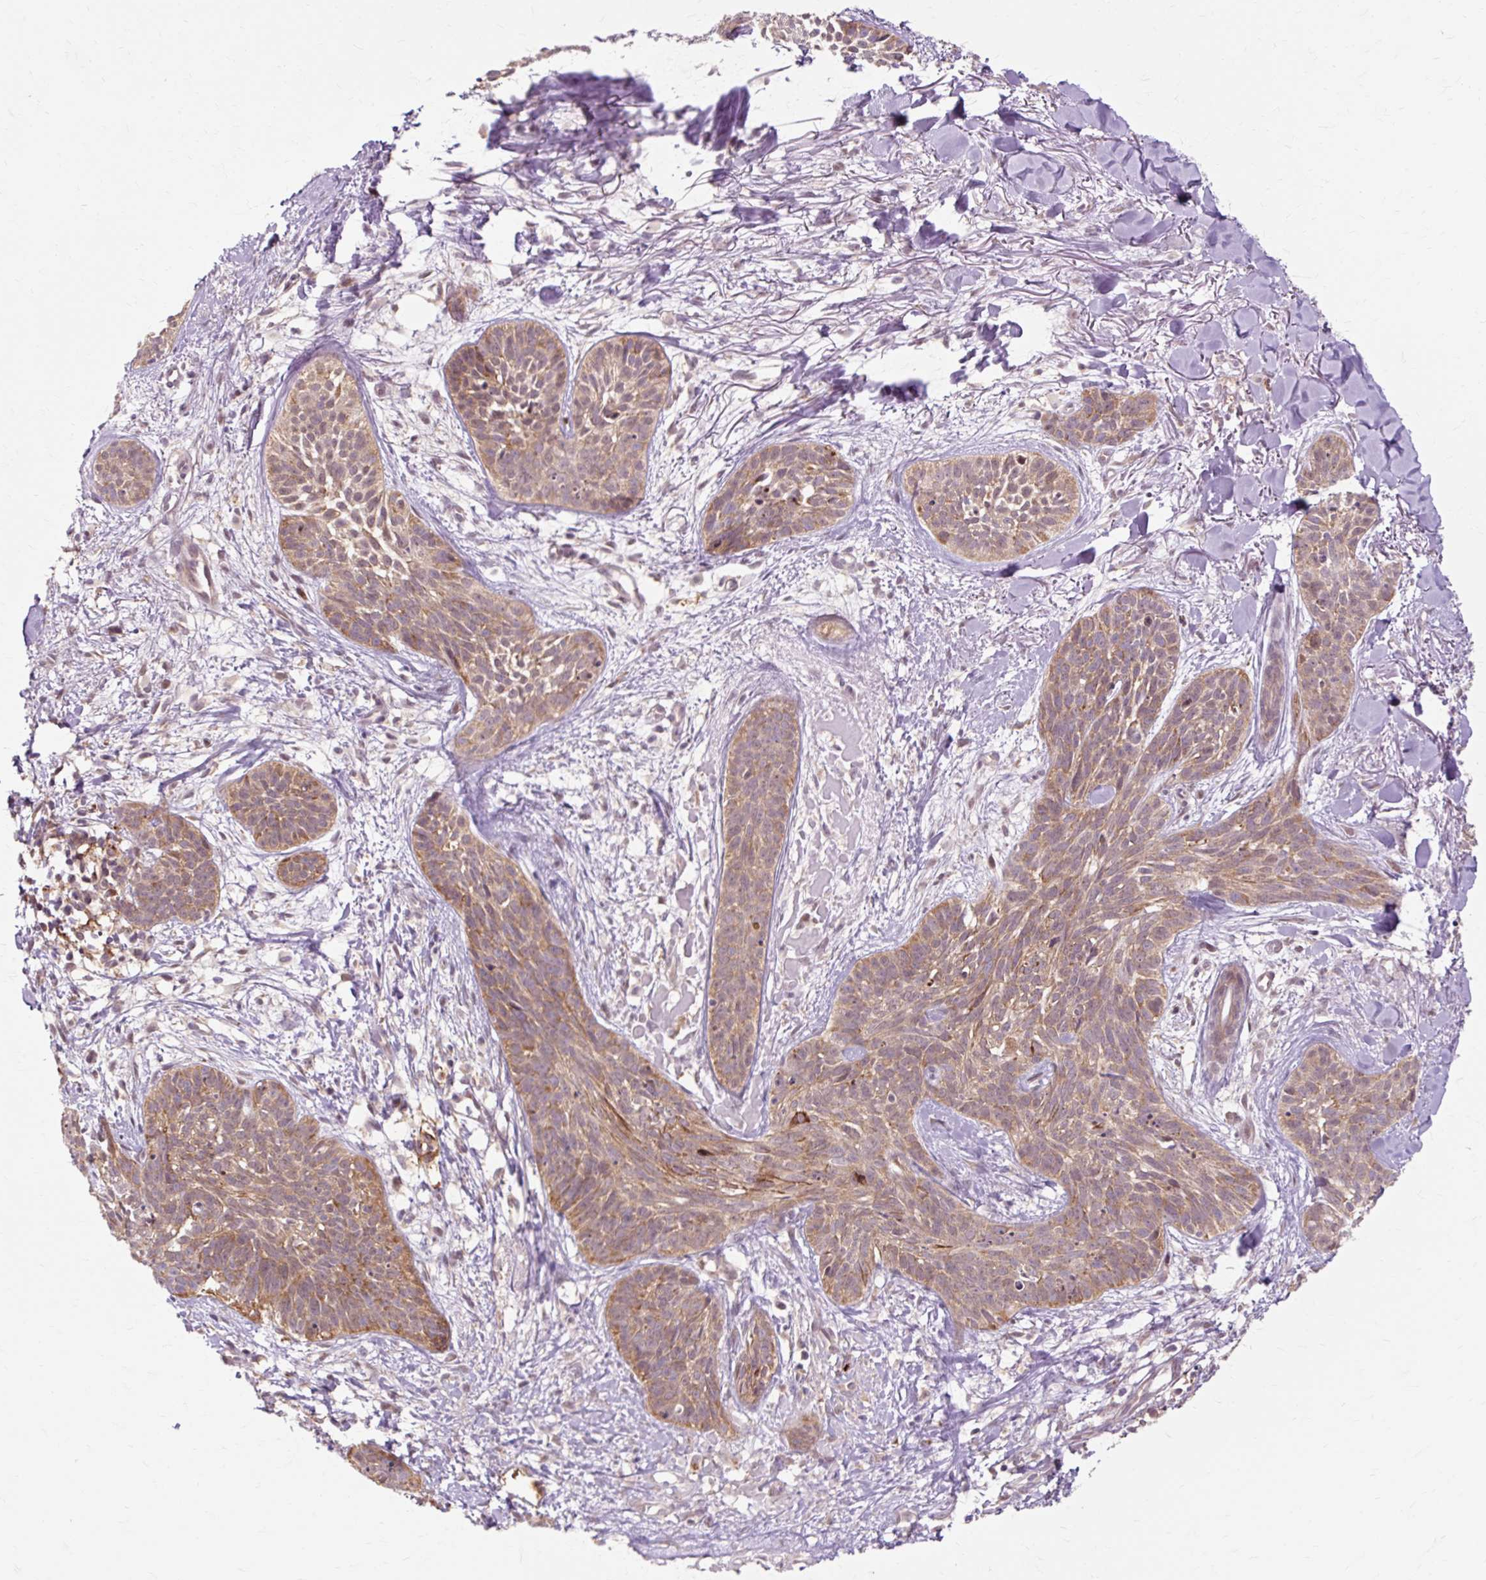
{"staining": {"intensity": "moderate", "quantity": ">75%", "location": "cytoplasmic/membranous"}, "tissue": "skin cancer", "cell_type": "Tumor cells", "image_type": "cancer", "snomed": [{"axis": "morphology", "description": "Basal cell carcinoma"}, {"axis": "topography", "description": "Skin"}], "caption": "Basal cell carcinoma (skin) stained with IHC displays moderate cytoplasmic/membranous positivity in approximately >75% of tumor cells.", "gene": "GEMIN2", "patient": {"sex": "male", "age": 52}}